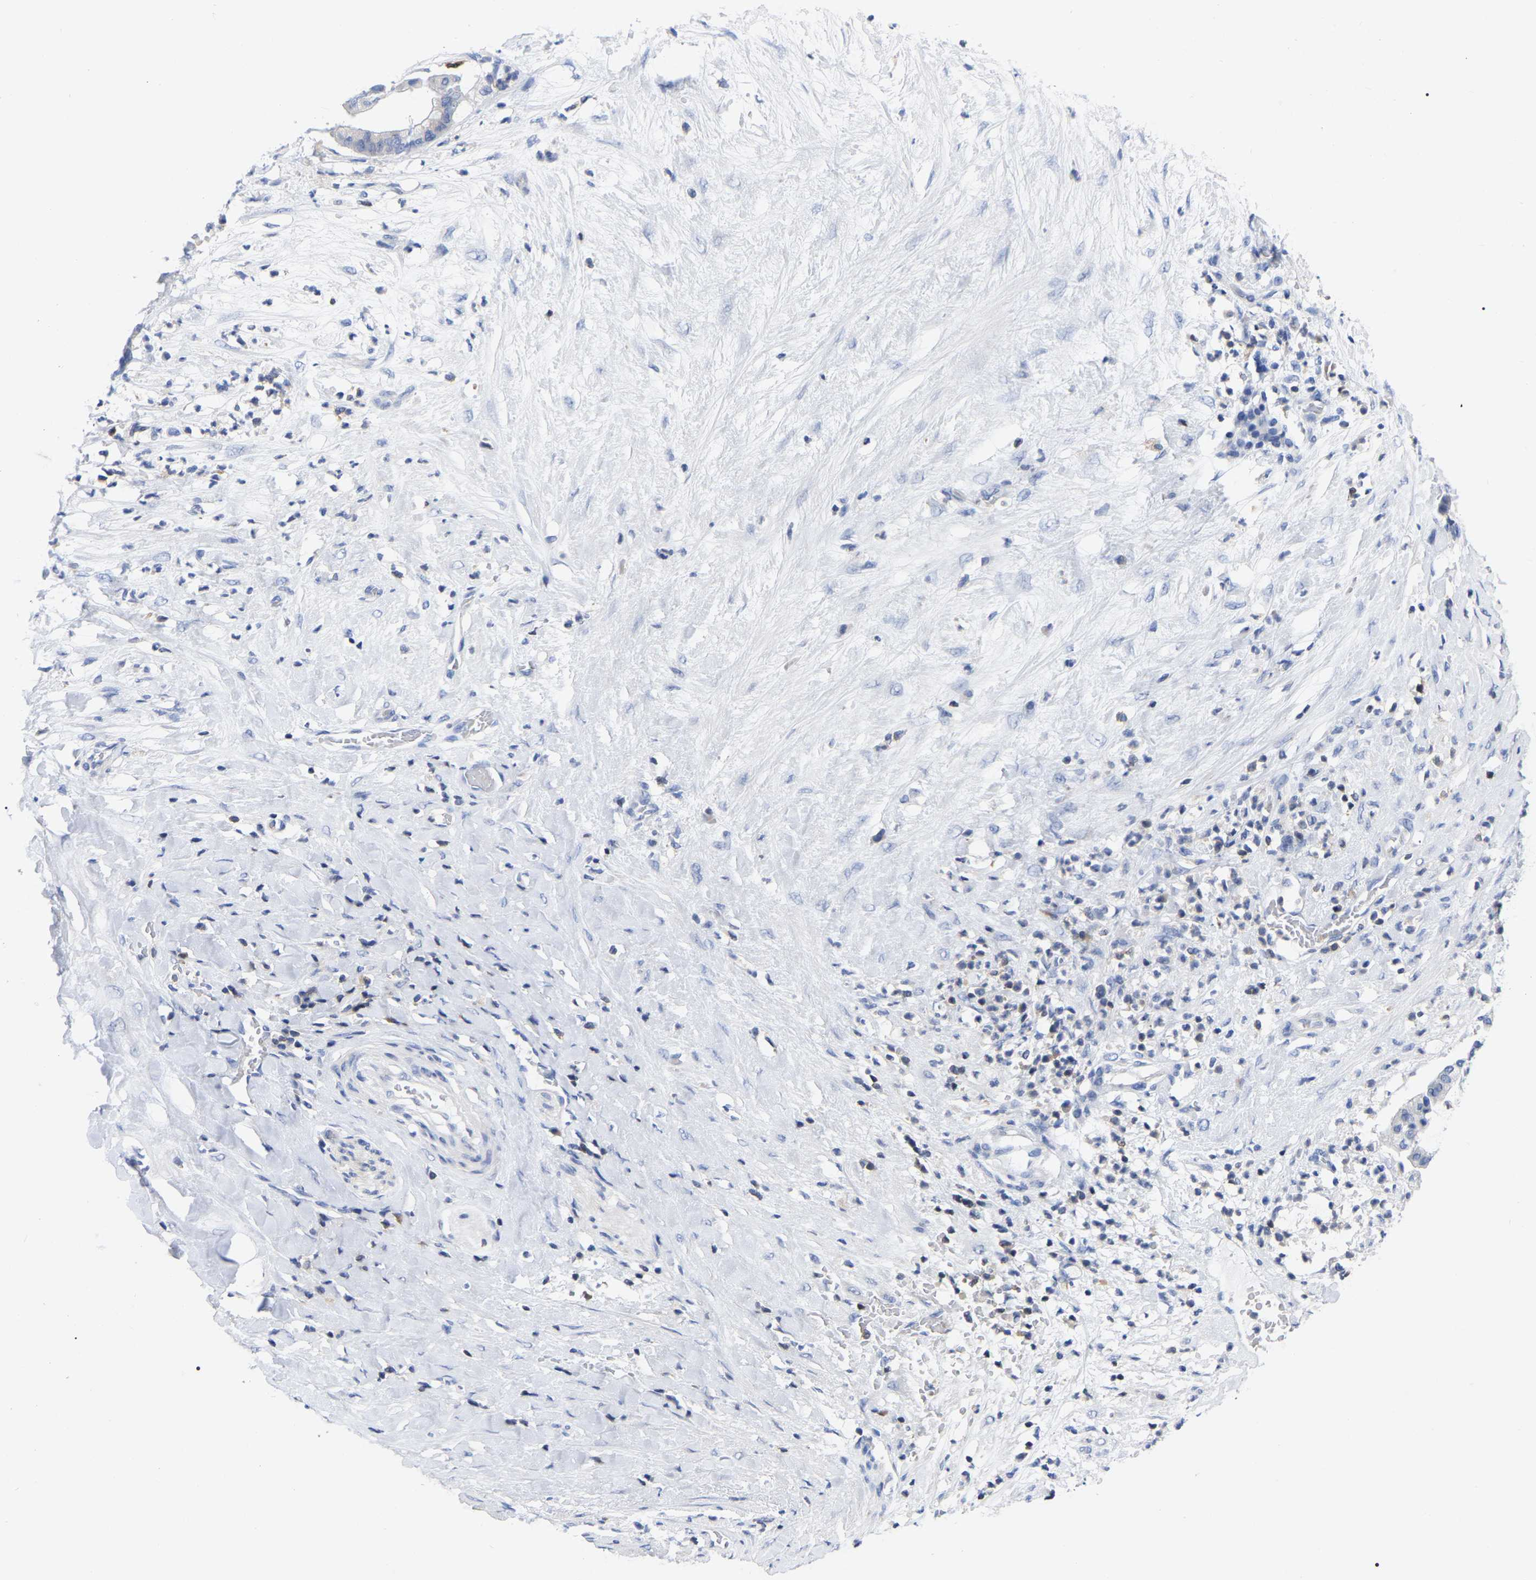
{"staining": {"intensity": "negative", "quantity": "none", "location": "none"}, "tissue": "pancreatic cancer", "cell_type": "Tumor cells", "image_type": "cancer", "snomed": [{"axis": "morphology", "description": "Adenocarcinoma, NOS"}, {"axis": "topography", "description": "Pancreas"}], "caption": "The immunohistochemistry (IHC) image has no significant expression in tumor cells of pancreatic cancer tissue.", "gene": "PTPN7", "patient": {"sex": "male", "age": 41}}